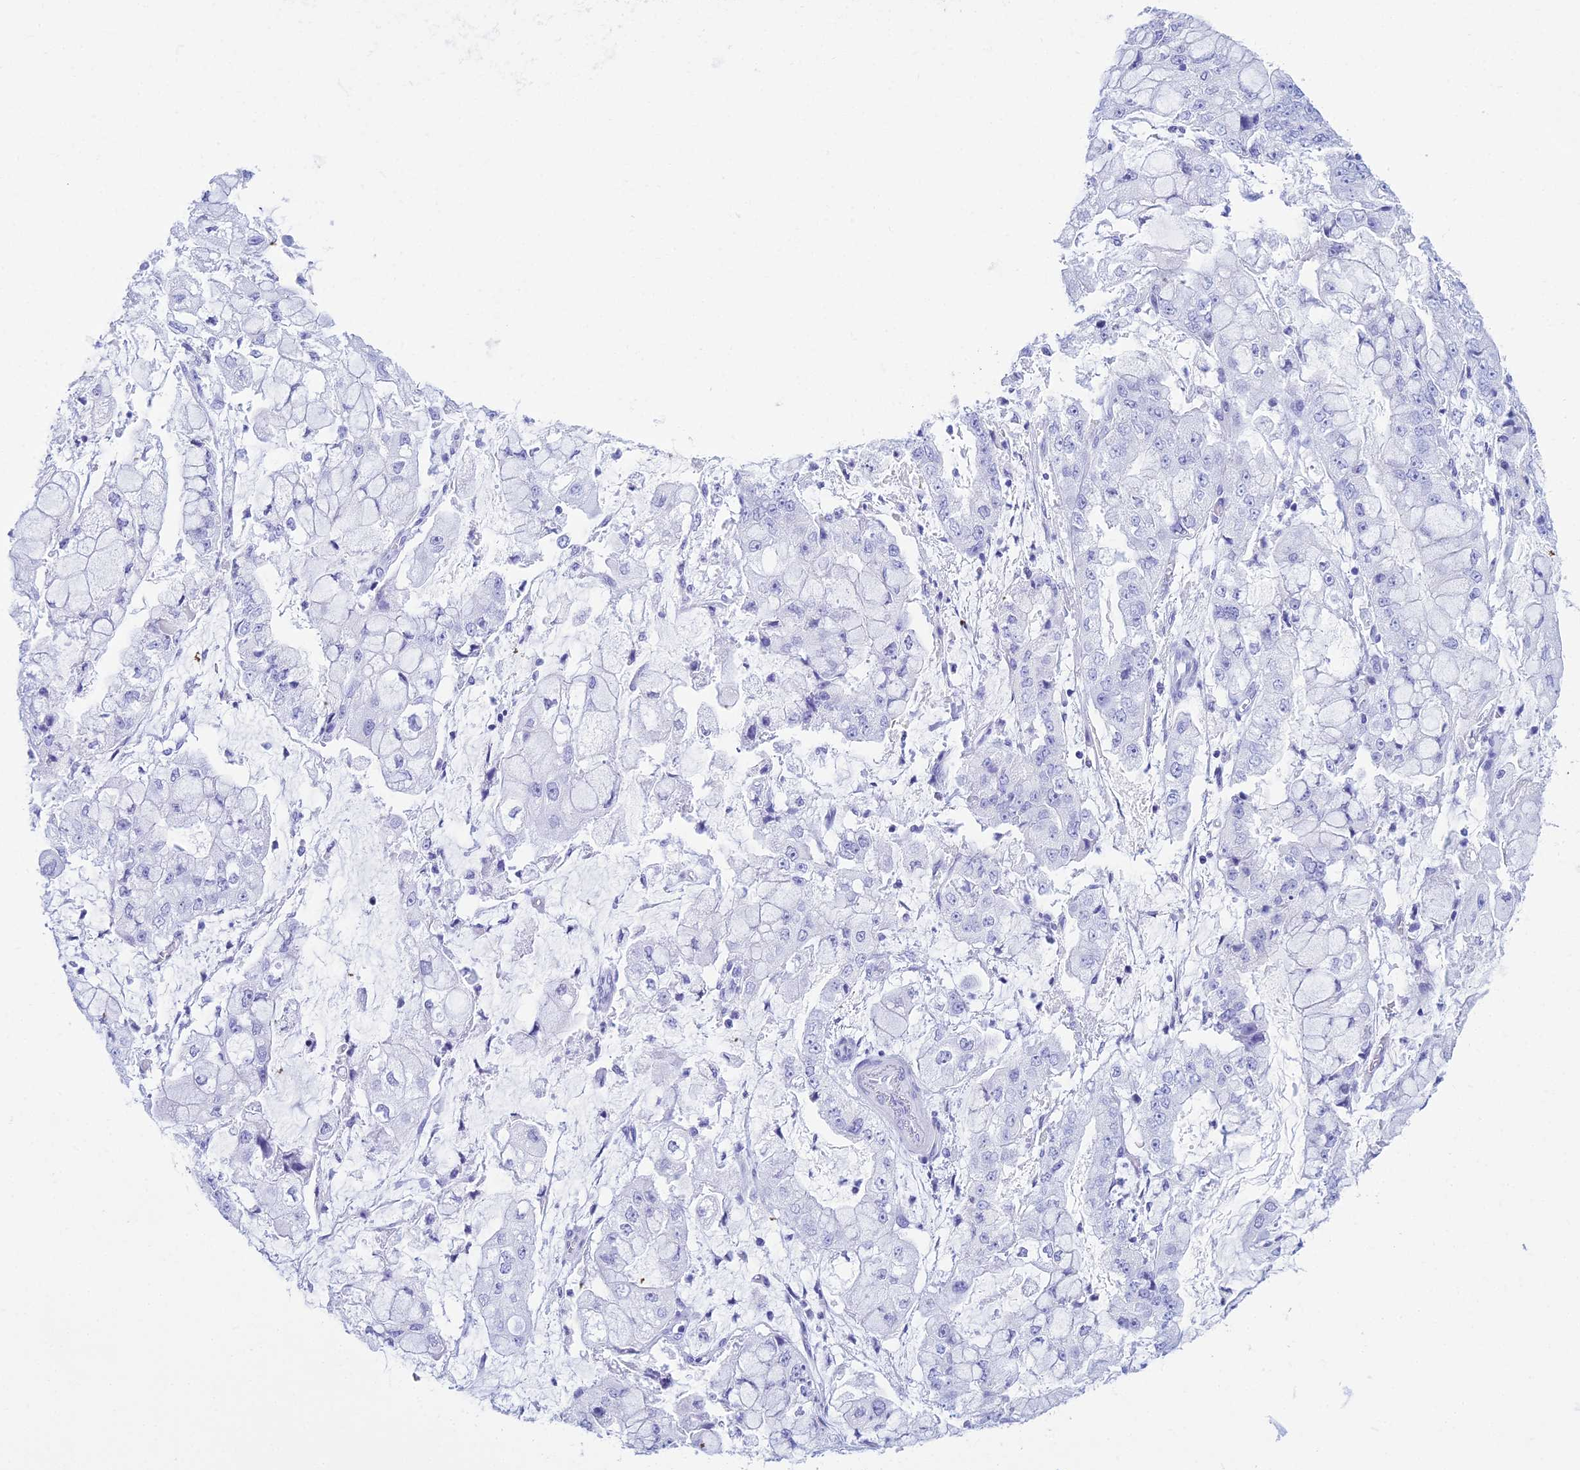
{"staining": {"intensity": "negative", "quantity": "none", "location": "none"}, "tissue": "stomach cancer", "cell_type": "Tumor cells", "image_type": "cancer", "snomed": [{"axis": "morphology", "description": "Adenocarcinoma, NOS"}, {"axis": "topography", "description": "Stomach"}], "caption": "This micrograph is of stomach cancer (adenocarcinoma) stained with immunohistochemistry (IHC) to label a protein in brown with the nuclei are counter-stained blue. There is no positivity in tumor cells.", "gene": "PATE4", "patient": {"sex": "male", "age": 76}}